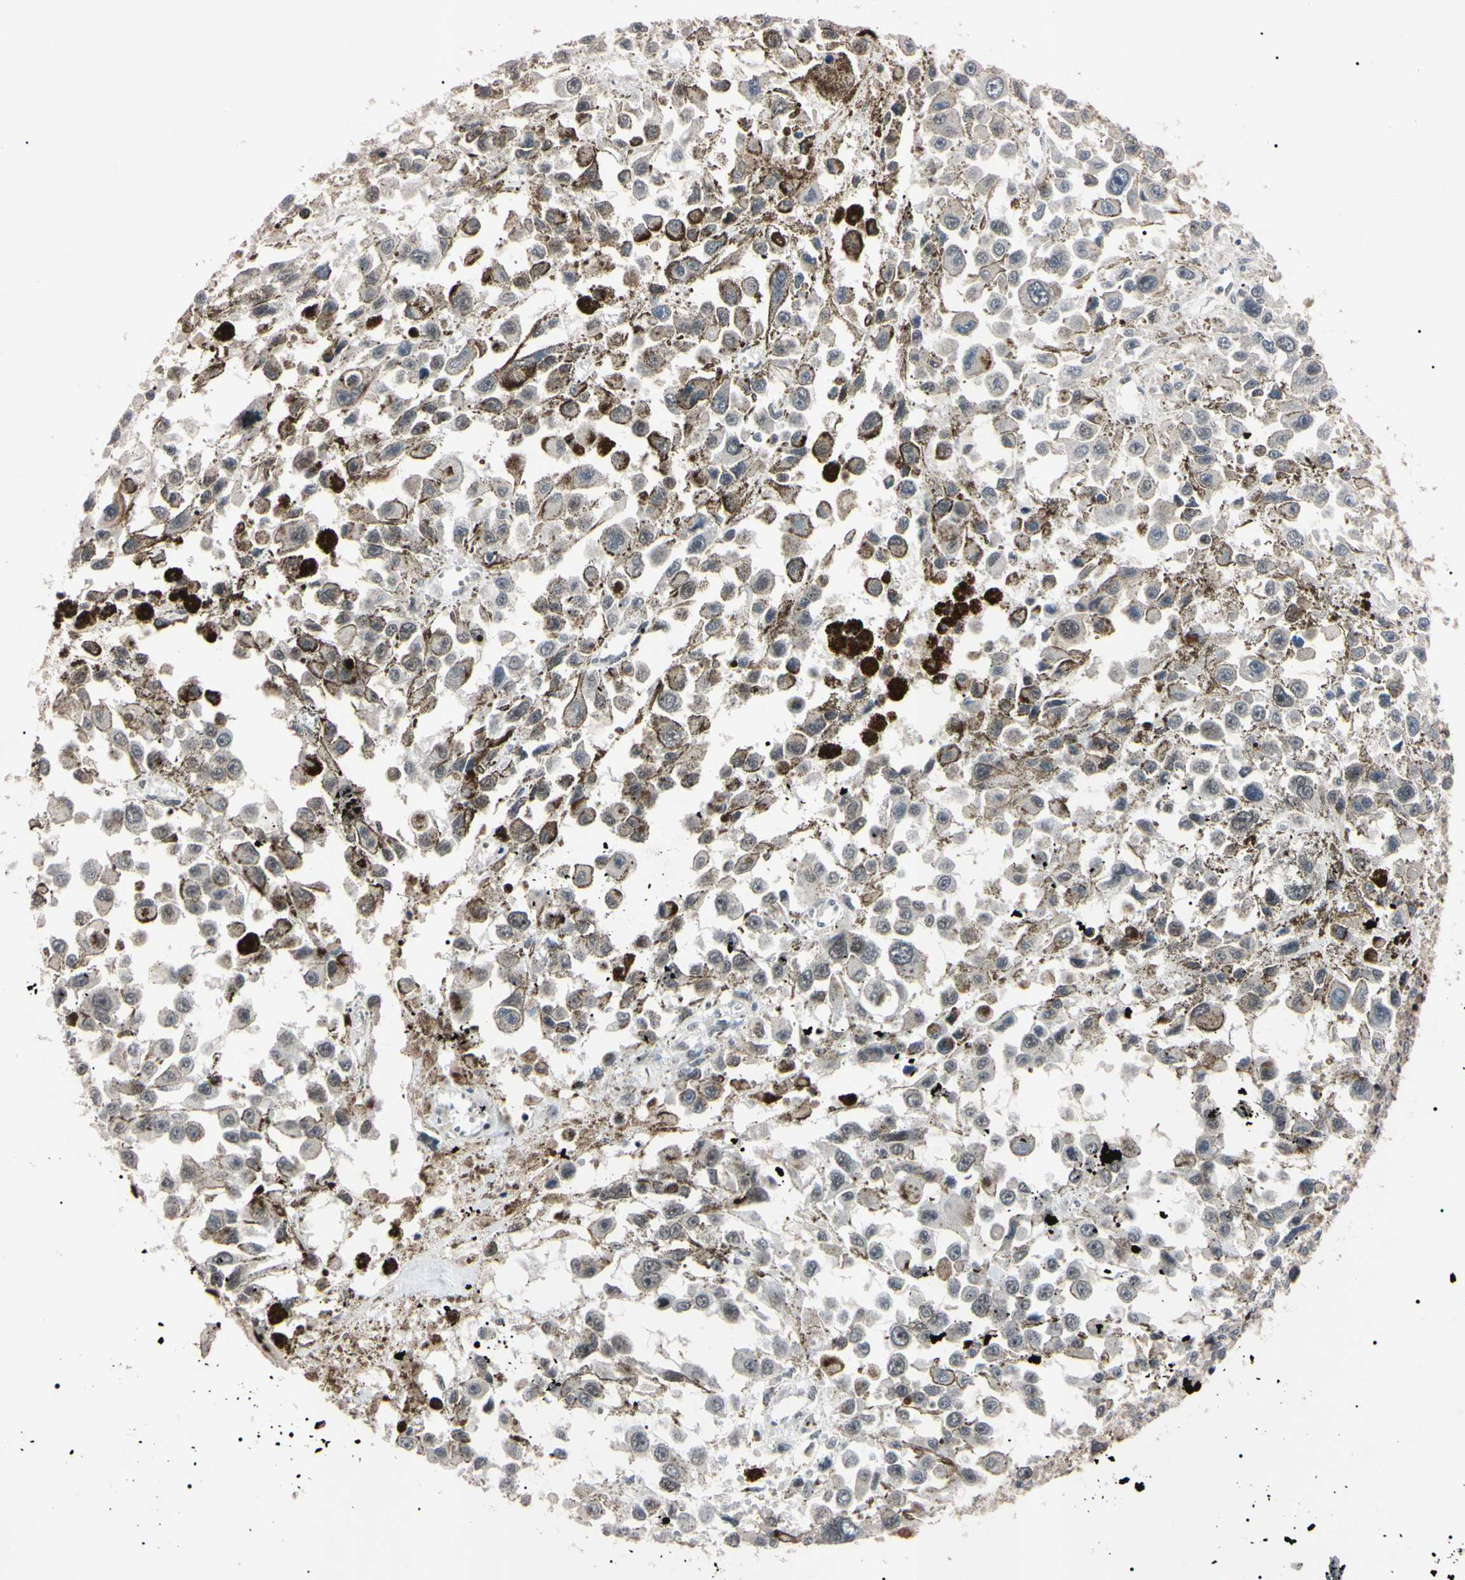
{"staining": {"intensity": "negative", "quantity": "none", "location": "none"}, "tissue": "melanoma", "cell_type": "Tumor cells", "image_type": "cancer", "snomed": [{"axis": "morphology", "description": "Malignant melanoma, Metastatic site"}, {"axis": "topography", "description": "Lymph node"}], "caption": "Immunohistochemistry (IHC) photomicrograph of human malignant melanoma (metastatic site) stained for a protein (brown), which demonstrates no positivity in tumor cells. (Immunohistochemistry, brightfield microscopy, high magnification).", "gene": "YY1", "patient": {"sex": "male", "age": 59}}